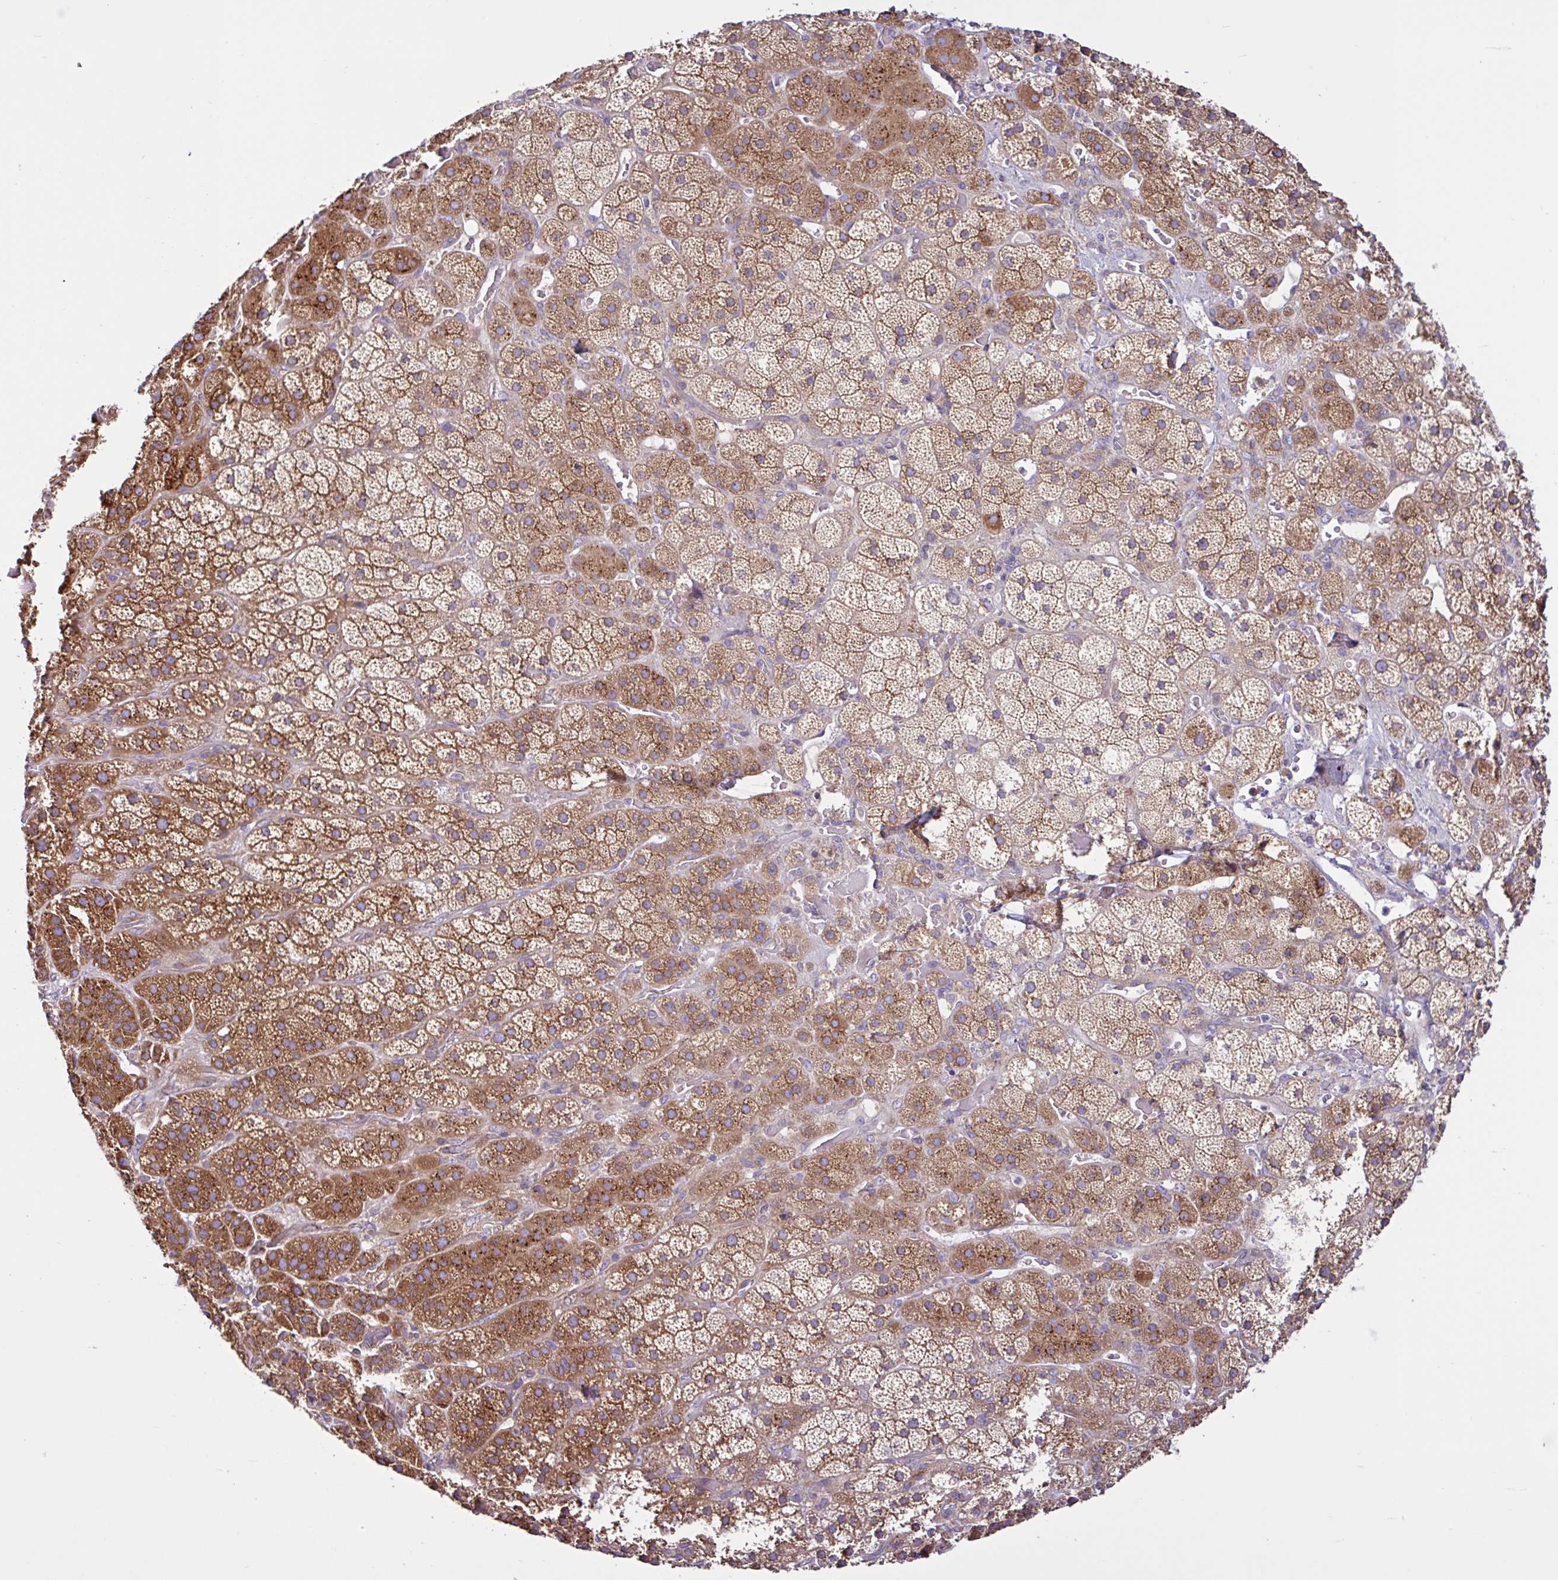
{"staining": {"intensity": "moderate", "quantity": "25%-75%", "location": "cytoplasmic/membranous"}, "tissue": "adrenal gland", "cell_type": "Glandular cells", "image_type": "normal", "snomed": [{"axis": "morphology", "description": "Normal tissue, NOS"}, {"axis": "topography", "description": "Adrenal gland"}], "caption": "Moderate cytoplasmic/membranous protein positivity is appreciated in about 25%-75% of glandular cells in adrenal gland.", "gene": "LARS1", "patient": {"sex": "male", "age": 57}}